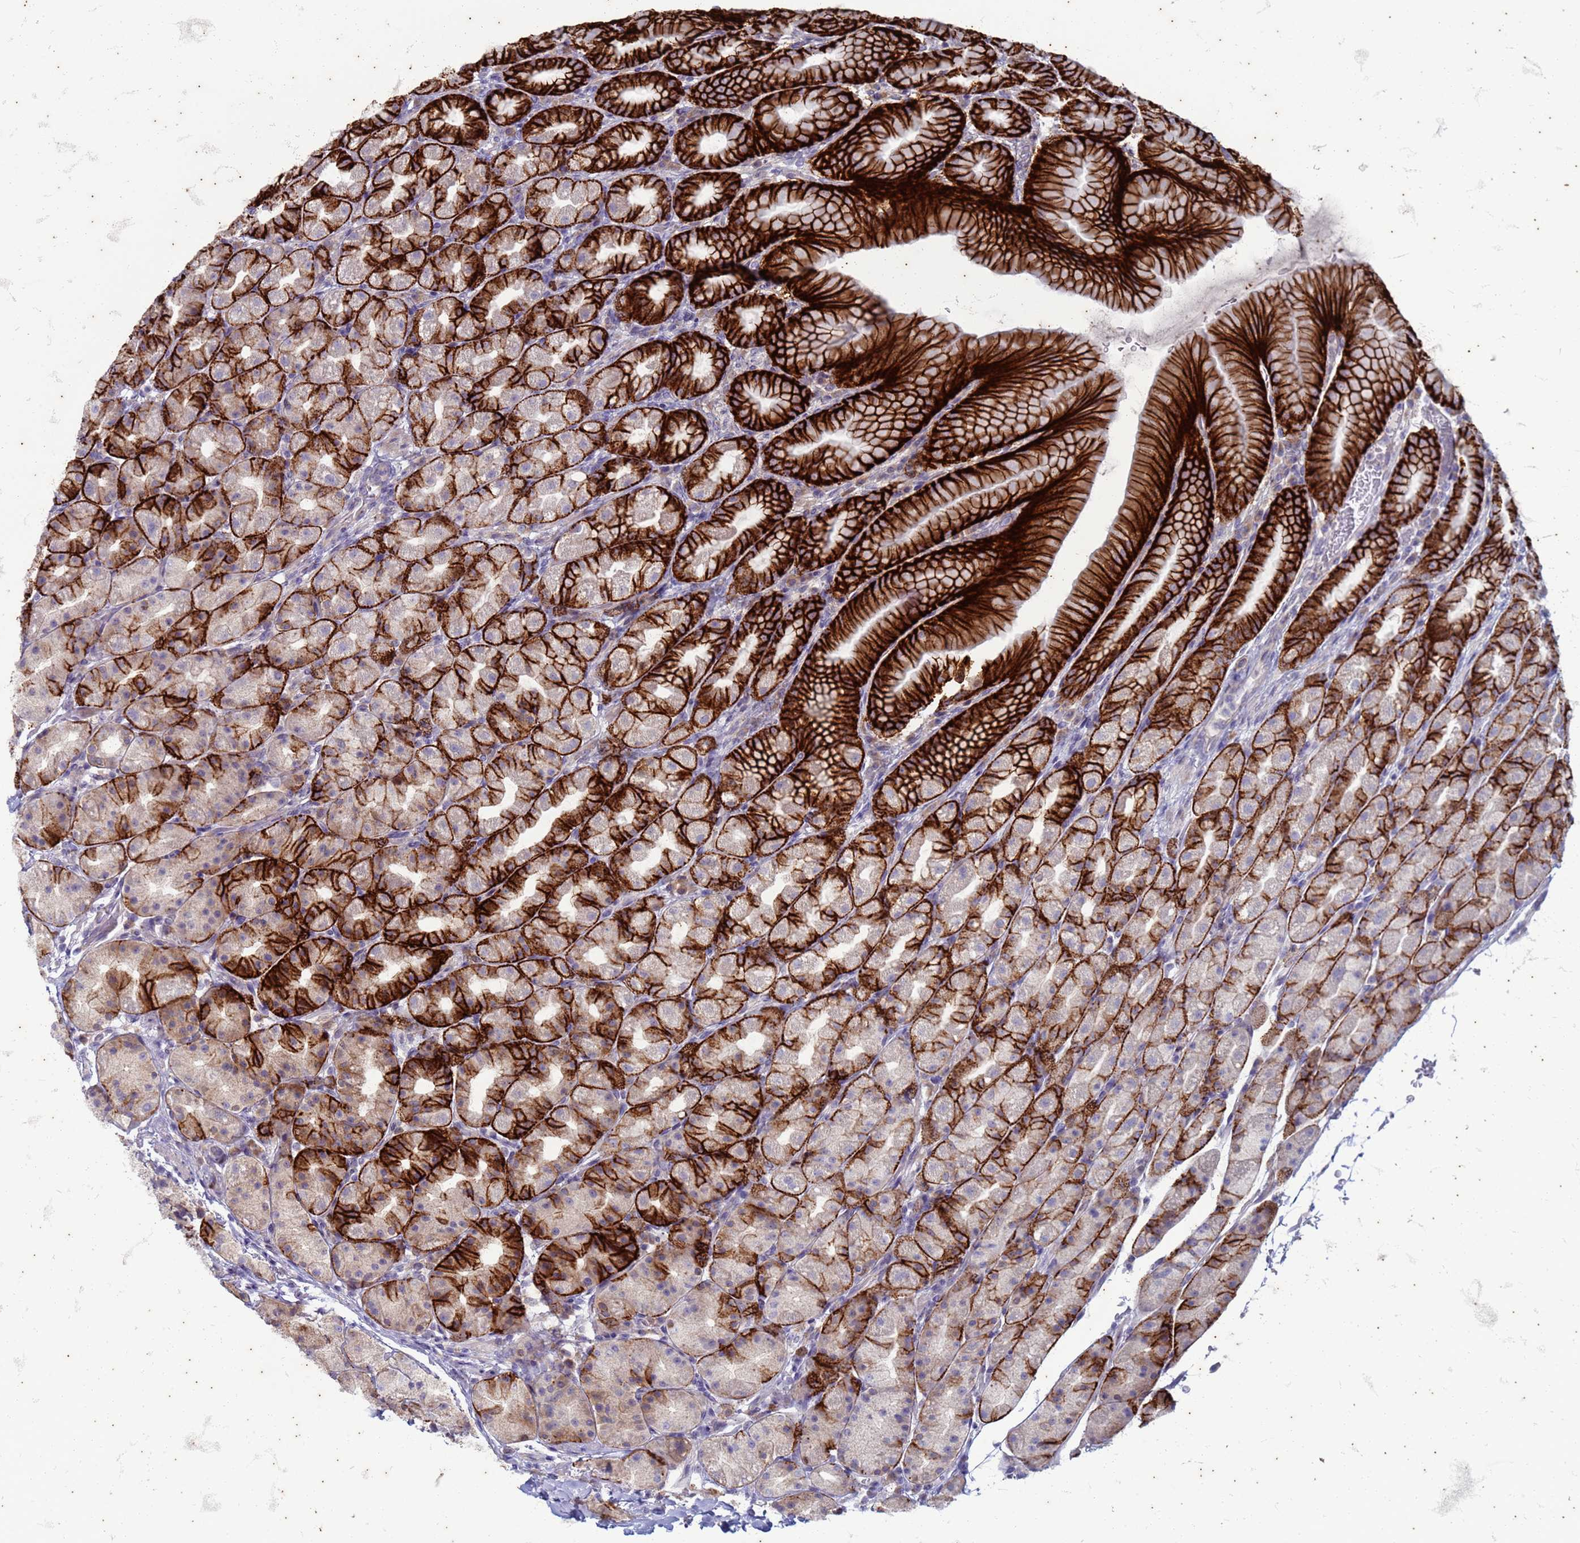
{"staining": {"intensity": "strong", "quantity": "25%-75%", "location": "cytoplasmic/membranous"}, "tissue": "stomach", "cell_type": "Glandular cells", "image_type": "normal", "snomed": [{"axis": "morphology", "description": "Normal tissue, NOS"}, {"axis": "topography", "description": "Stomach, upper"}, {"axis": "topography", "description": "Stomach"}], "caption": "Immunohistochemical staining of unremarkable human stomach shows 25%-75% levels of strong cytoplasmic/membranous protein expression in approximately 25%-75% of glandular cells. Nuclei are stained in blue.", "gene": "SUCO", "patient": {"sex": "male", "age": 68}}